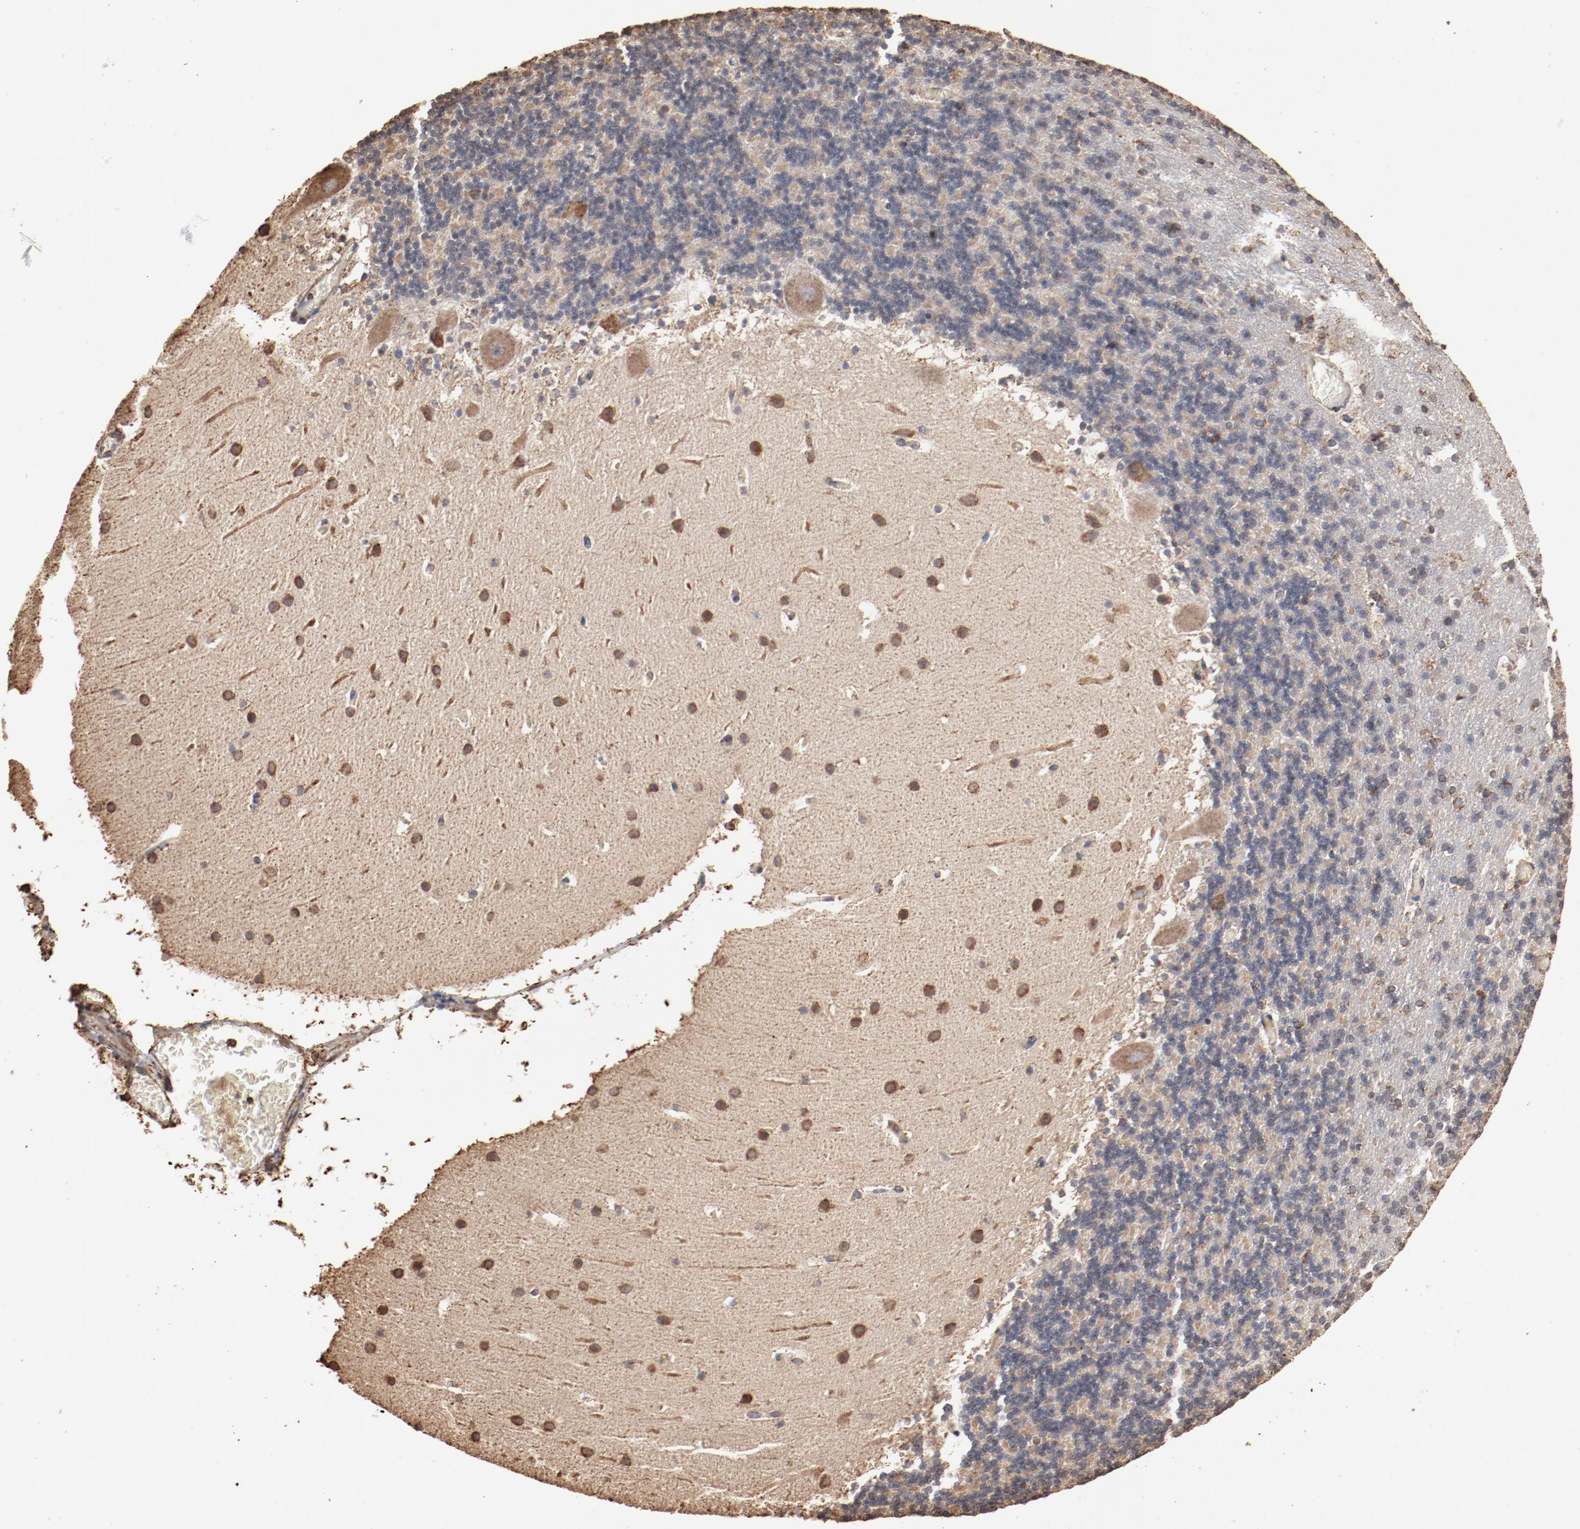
{"staining": {"intensity": "moderate", "quantity": "<25%", "location": "cytoplasmic/membranous"}, "tissue": "cerebellum", "cell_type": "Cells in granular layer", "image_type": "normal", "snomed": [{"axis": "morphology", "description": "Normal tissue, NOS"}, {"axis": "topography", "description": "Cerebellum"}], "caption": "A high-resolution histopathology image shows immunohistochemistry staining of benign cerebellum, which shows moderate cytoplasmic/membranous expression in approximately <25% of cells in granular layer.", "gene": "PDIA3", "patient": {"sex": "male", "age": 45}}